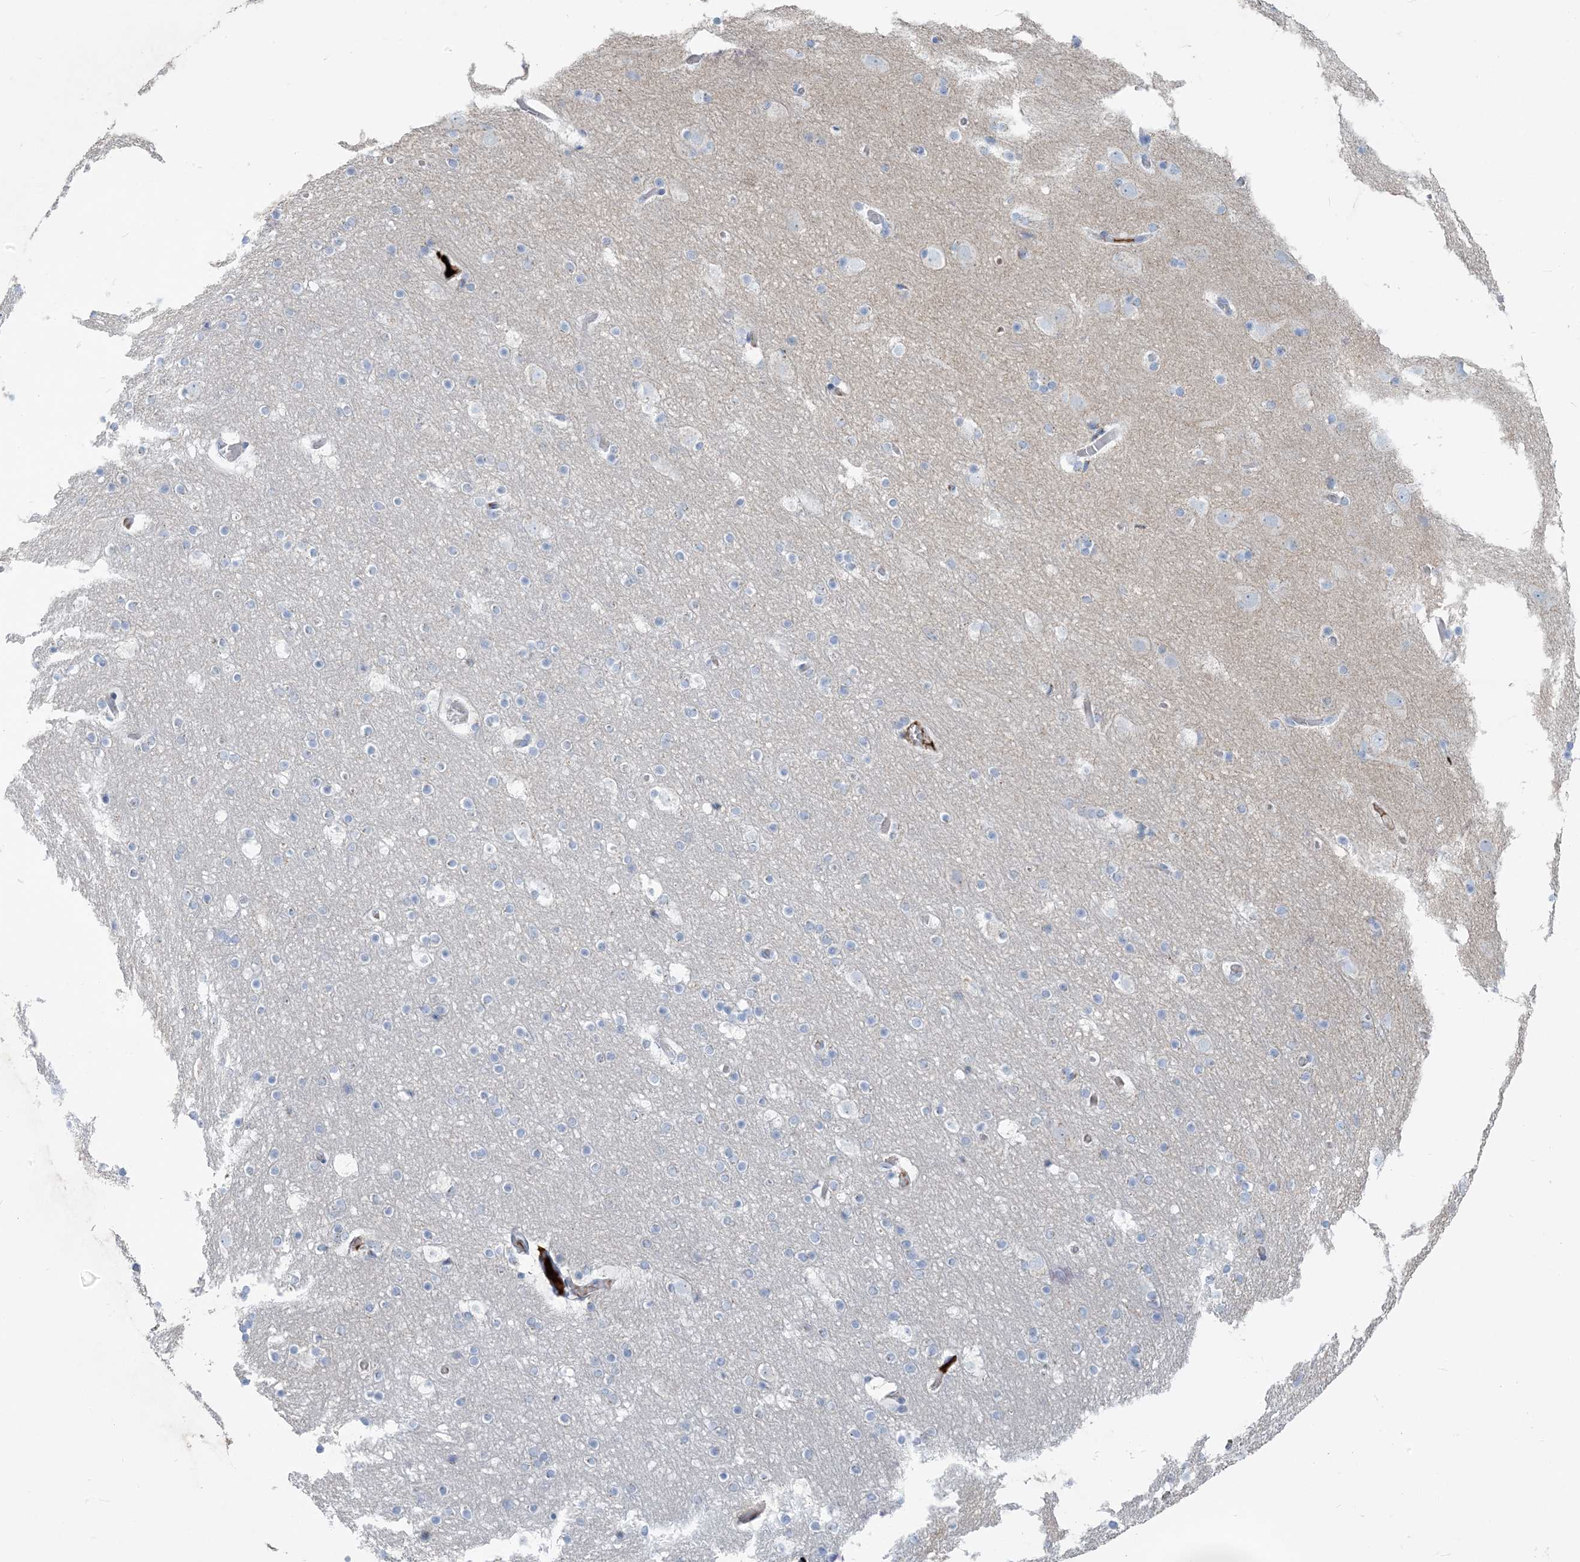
{"staining": {"intensity": "negative", "quantity": "none", "location": "none"}, "tissue": "cerebral cortex", "cell_type": "Endothelial cells", "image_type": "normal", "snomed": [{"axis": "morphology", "description": "Normal tissue, NOS"}, {"axis": "topography", "description": "Cerebral cortex"}], "caption": "Cerebral cortex stained for a protein using immunohistochemistry exhibits no expression endothelial cells.", "gene": "SCML1", "patient": {"sex": "male", "age": 57}}